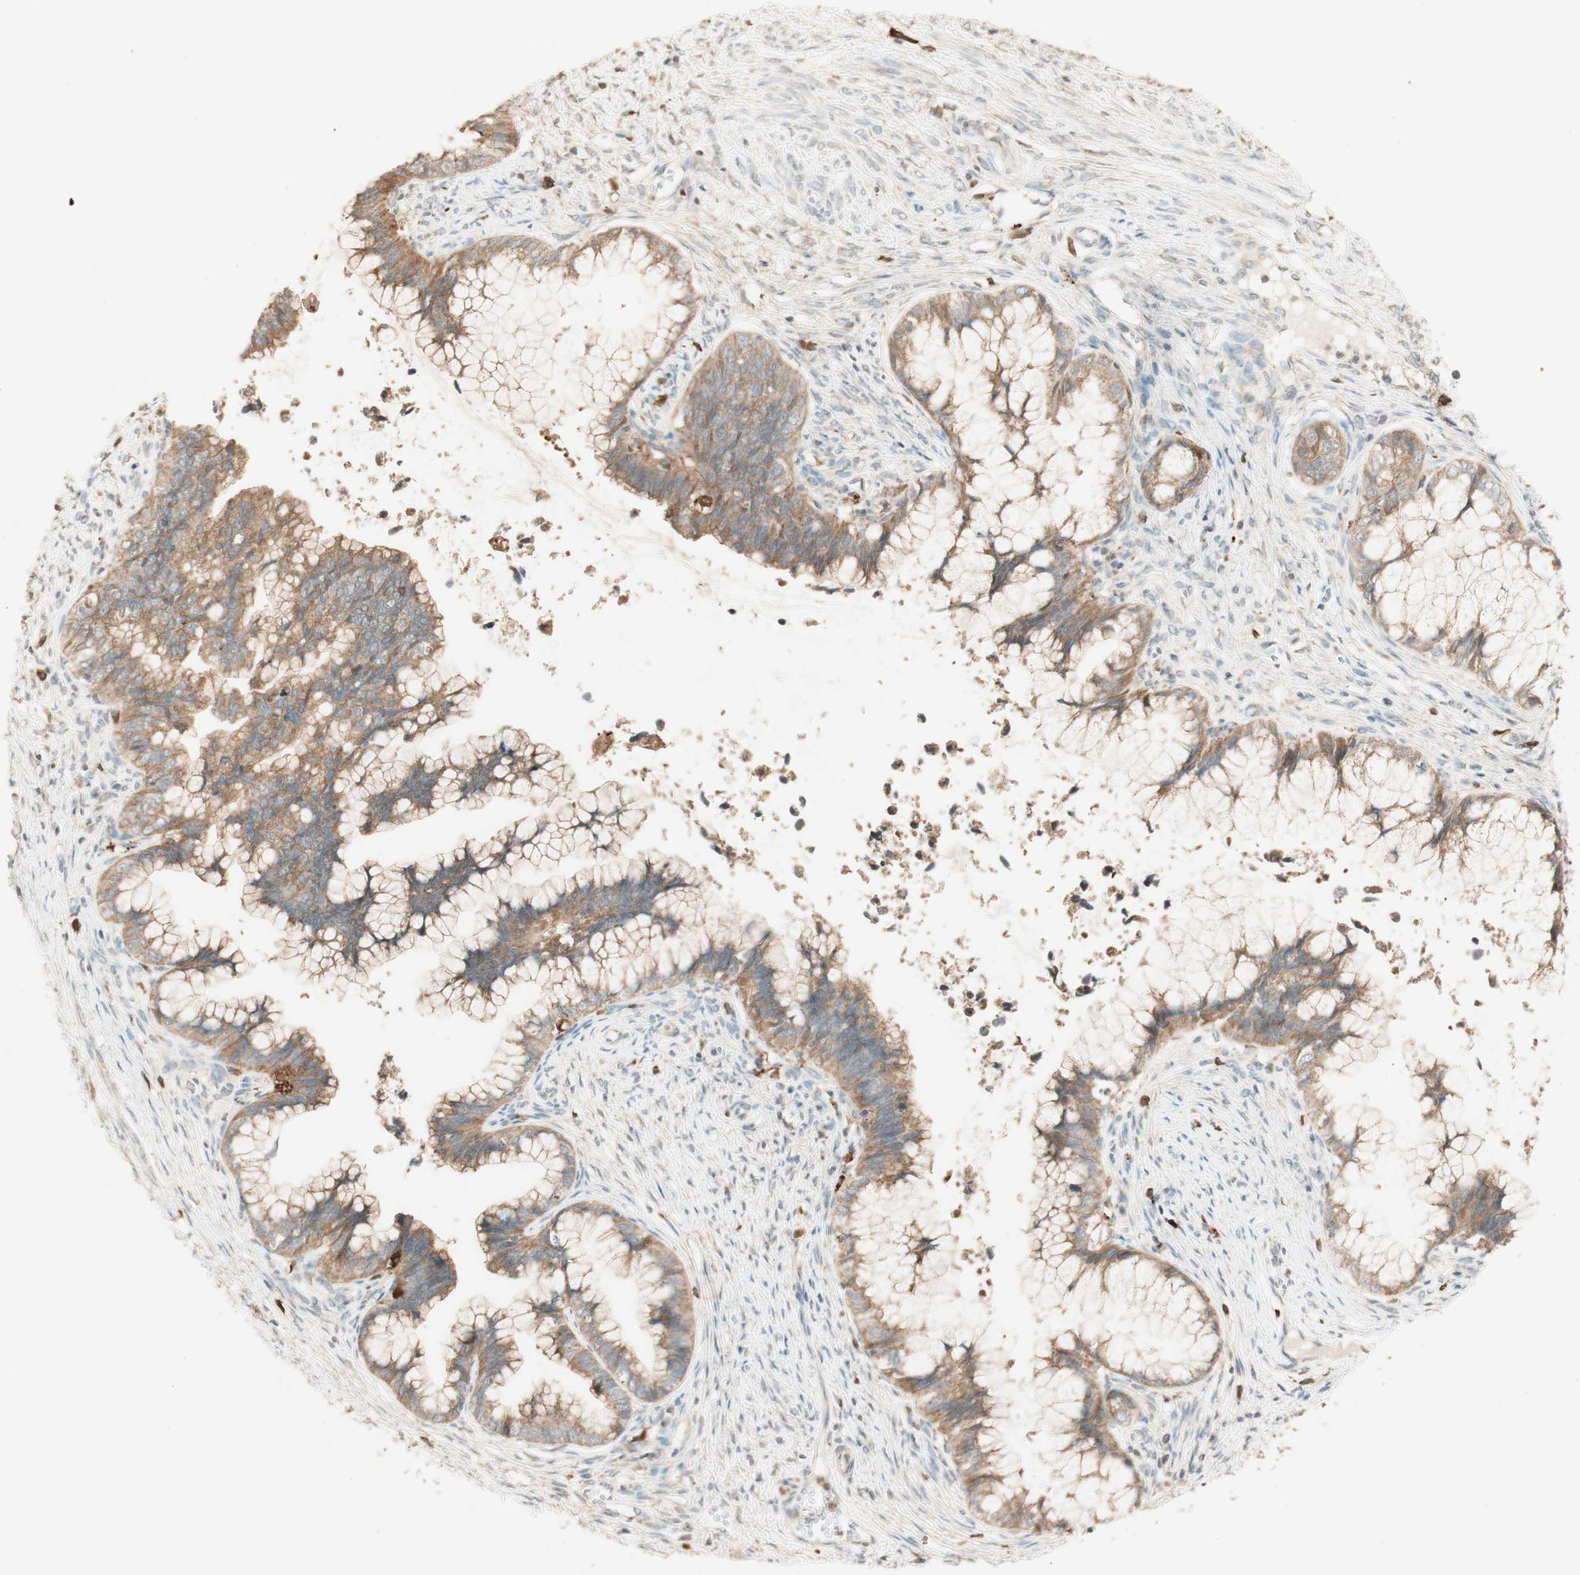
{"staining": {"intensity": "moderate", "quantity": ">75%", "location": "cytoplasmic/membranous"}, "tissue": "cervical cancer", "cell_type": "Tumor cells", "image_type": "cancer", "snomed": [{"axis": "morphology", "description": "Adenocarcinoma, NOS"}, {"axis": "topography", "description": "Cervix"}], "caption": "DAB (3,3'-diaminobenzidine) immunohistochemical staining of cervical cancer (adenocarcinoma) shows moderate cytoplasmic/membranous protein staining in about >75% of tumor cells.", "gene": "CLCN2", "patient": {"sex": "female", "age": 44}}